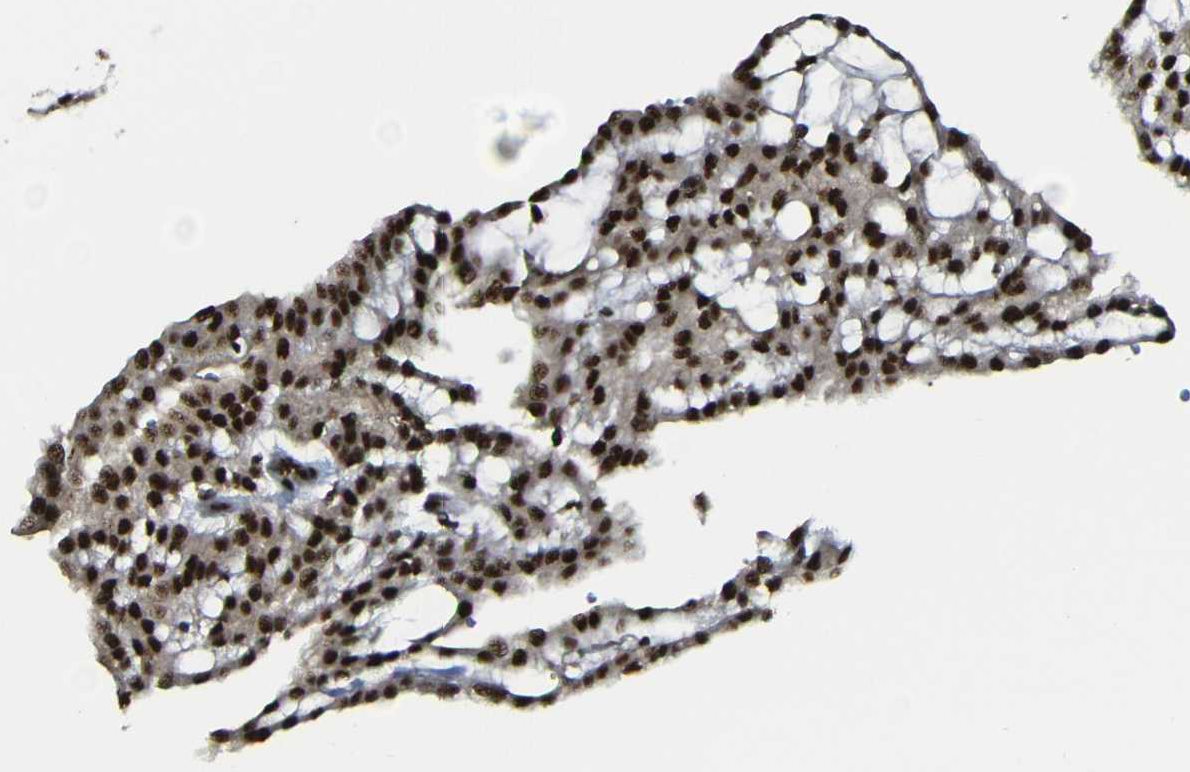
{"staining": {"intensity": "strong", "quantity": ">75%", "location": "cytoplasmic/membranous,nuclear"}, "tissue": "renal cancer", "cell_type": "Tumor cells", "image_type": "cancer", "snomed": [{"axis": "morphology", "description": "Adenocarcinoma, NOS"}, {"axis": "topography", "description": "Kidney"}], "caption": "Renal cancer (adenocarcinoma) stained with a protein marker demonstrates strong staining in tumor cells.", "gene": "TCF7L2", "patient": {"sex": "male", "age": 63}}